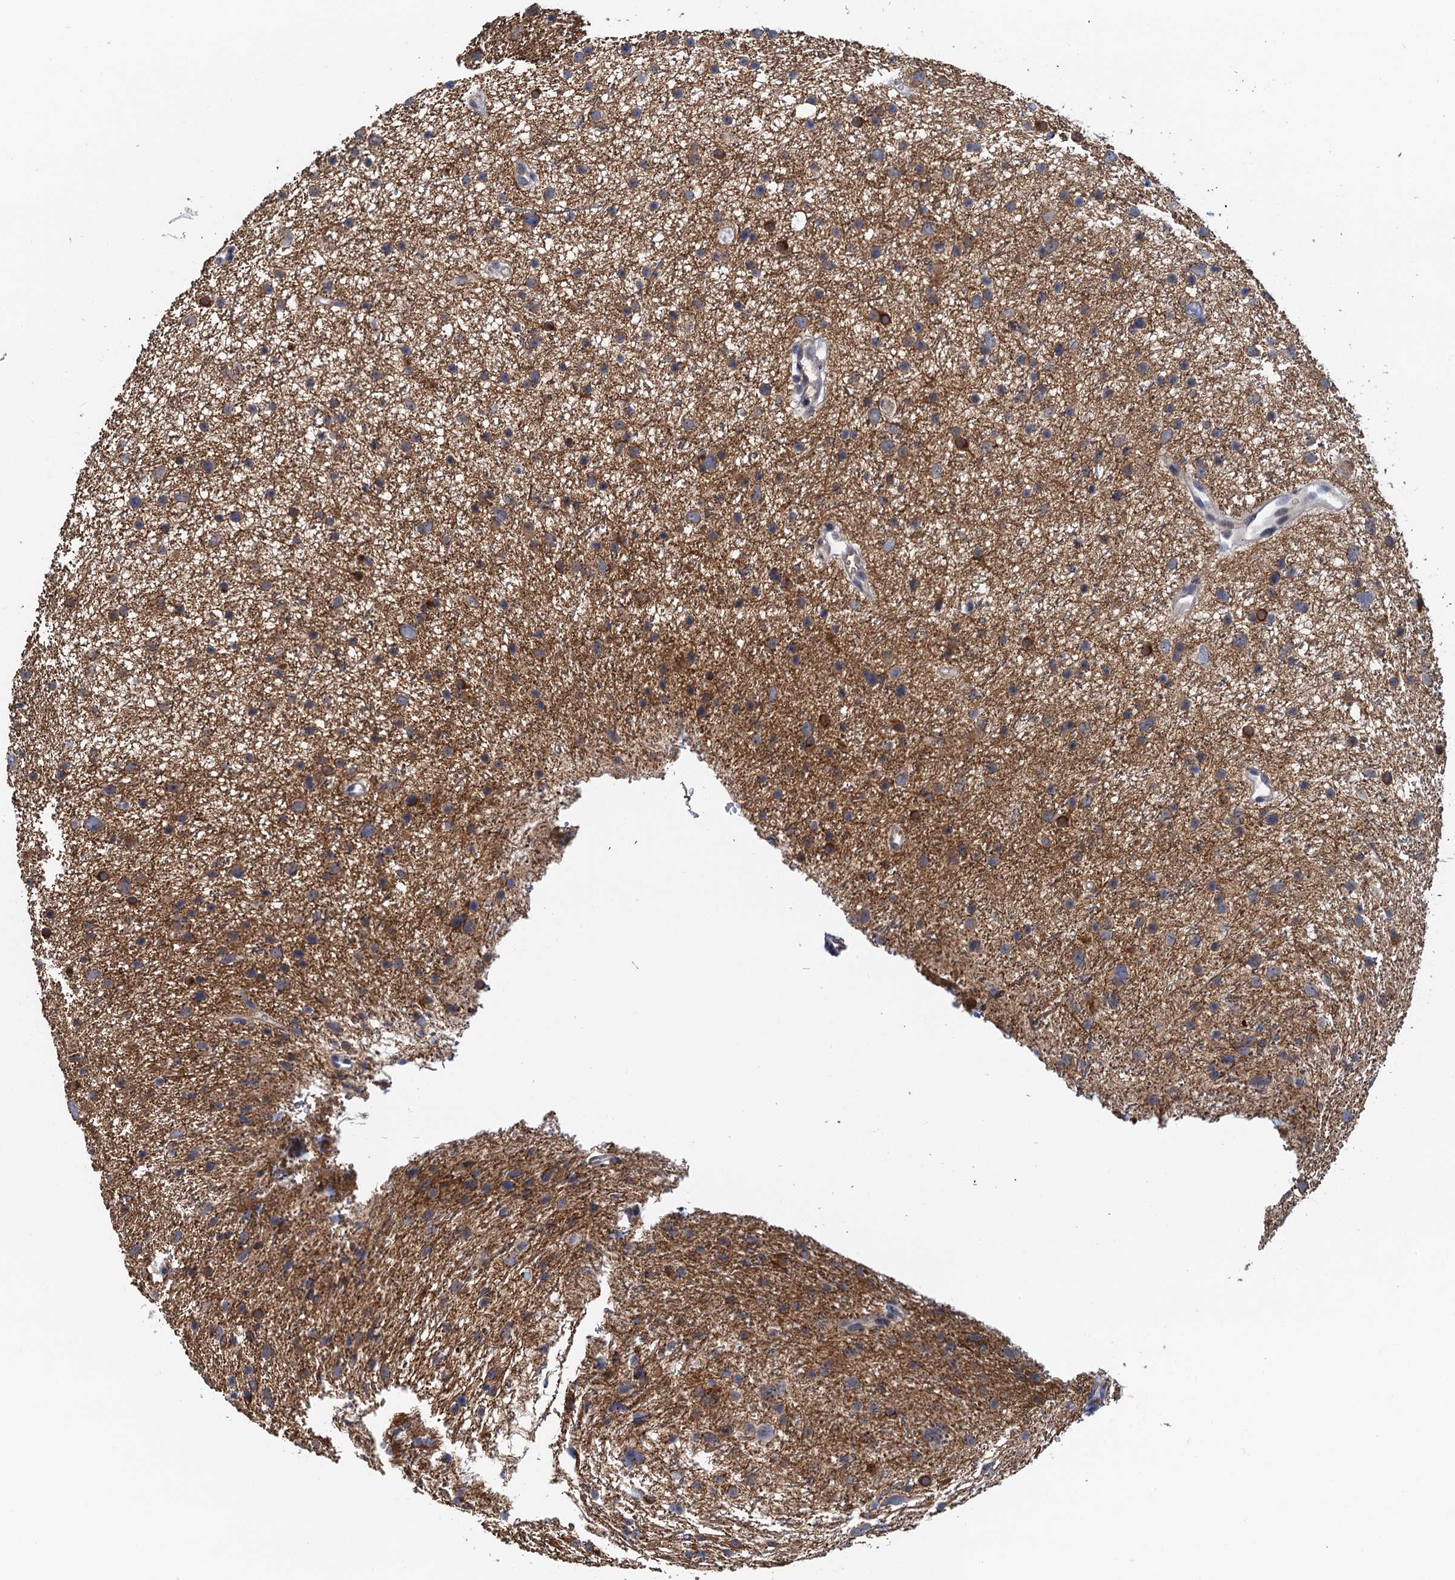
{"staining": {"intensity": "moderate", "quantity": "<25%", "location": "cytoplasmic/membranous"}, "tissue": "glioma", "cell_type": "Tumor cells", "image_type": "cancer", "snomed": [{"axis": "morphology", "description": "Glioma, malignant, Low grade"}, {"axis": "topography", "description": "Cerebral cortex"}], "caption": "Protein expression analysis of human glioma reveals moderate cytoplasmic/membranous expression in approximately <25% of tumor cells.", "gene": "MDM1", "patient": {"sex": "female", "age": 39}}